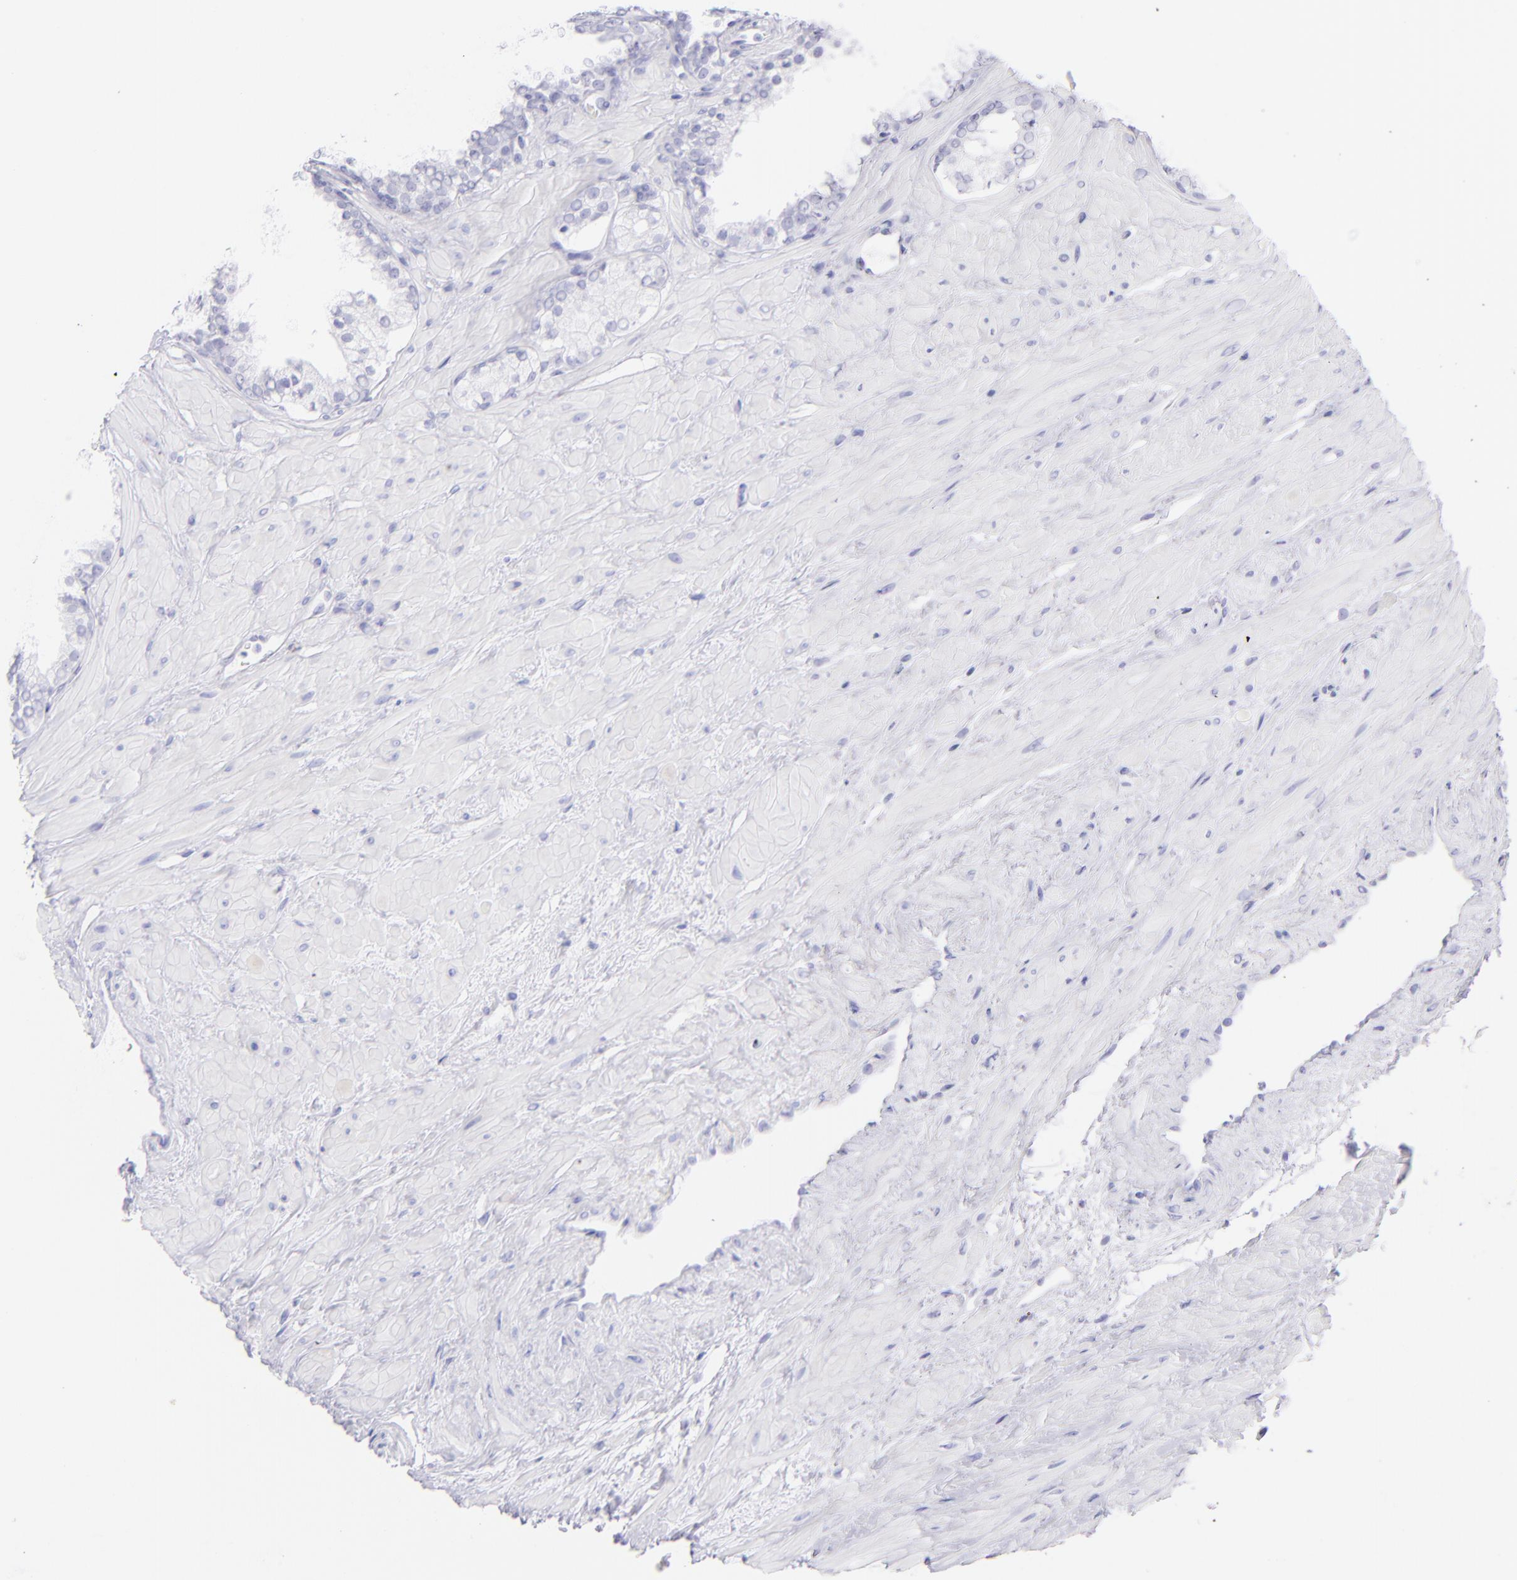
{"staining": {"intensity": "negative", "quantity": "none", "location": "none"}, "tissue": "prostate cancer", "cell_type": "Tumor cells", "image_type": "cancer", "snomed": [{"axis": "morphology", "description": "Adenocarcinoma, Low grade"}, {"axis": "topography", "description": "Prostate"}], "caption": "Immunohistochemistry (IHC) of prostate cancer demonstrates no expression in tumor cells.", "gene": "CD72", "patient": {"sex": "male", "age": 57}}